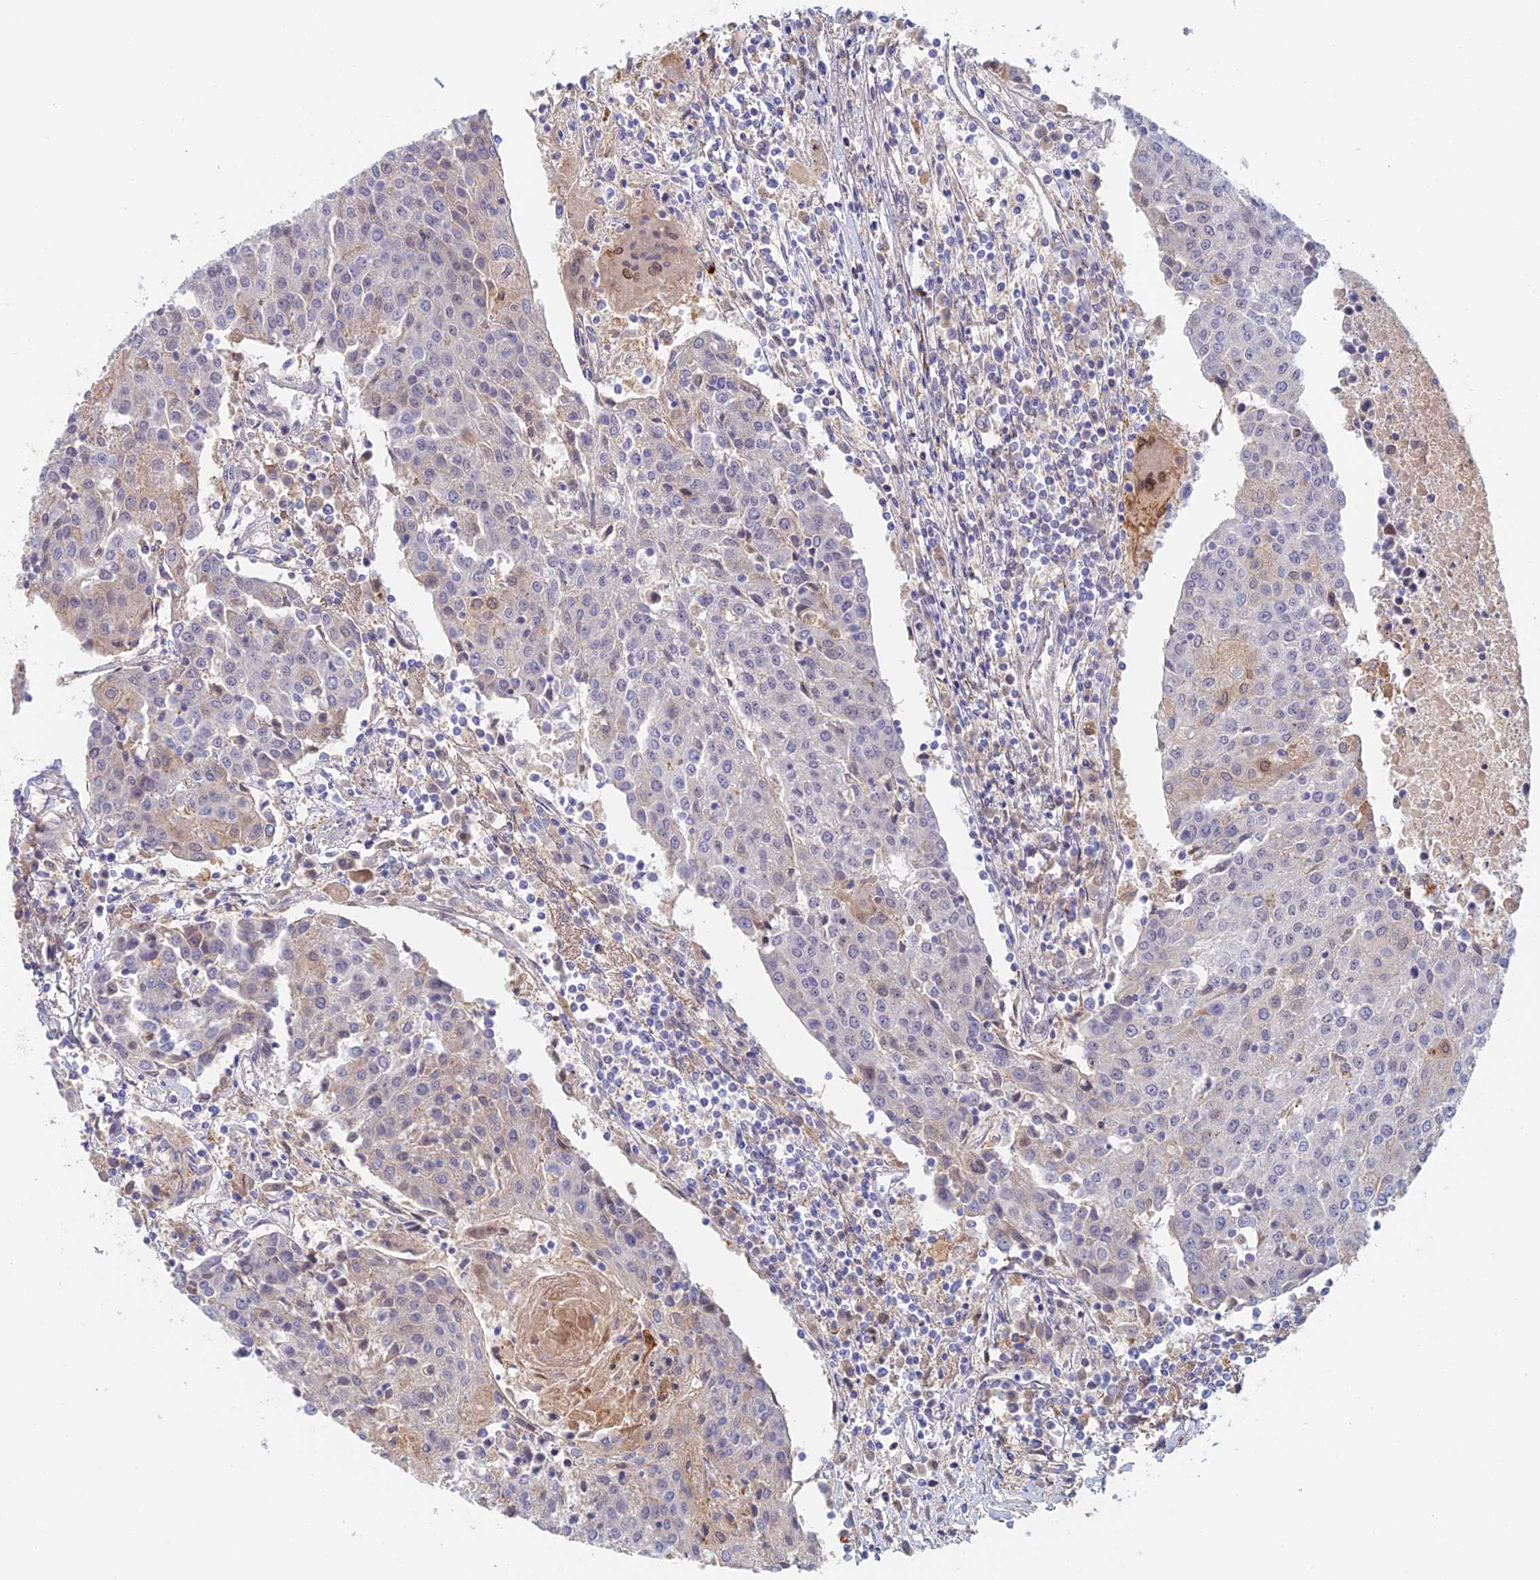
{"staining": {"intensity": "negative", "quantity": "none", "location": "none"}, "tissue": "urothelial cancer", "cell_type": "Tumor cells", "image_type": "cancer", "snomed": [{"axis": "morphology", "description": "Urothelial carcinoma, High grade"}, {"axis": "topography", "description": "Urinary bladder"}], "caption": "Immunohistochemistry (IHC) micrograph of neoplastic tissue: urothelial carcinoma (high-grade) stained with DAB demonstrates no significant protein expression in tumor cells. The staining is performed using DAB (3,3'-diaminobenzidine) brown chromogen with nuclei counter-stained in using hematoxylin.", "gene": "ZUP1", "patient": {"sex": "female", "age": 85}}